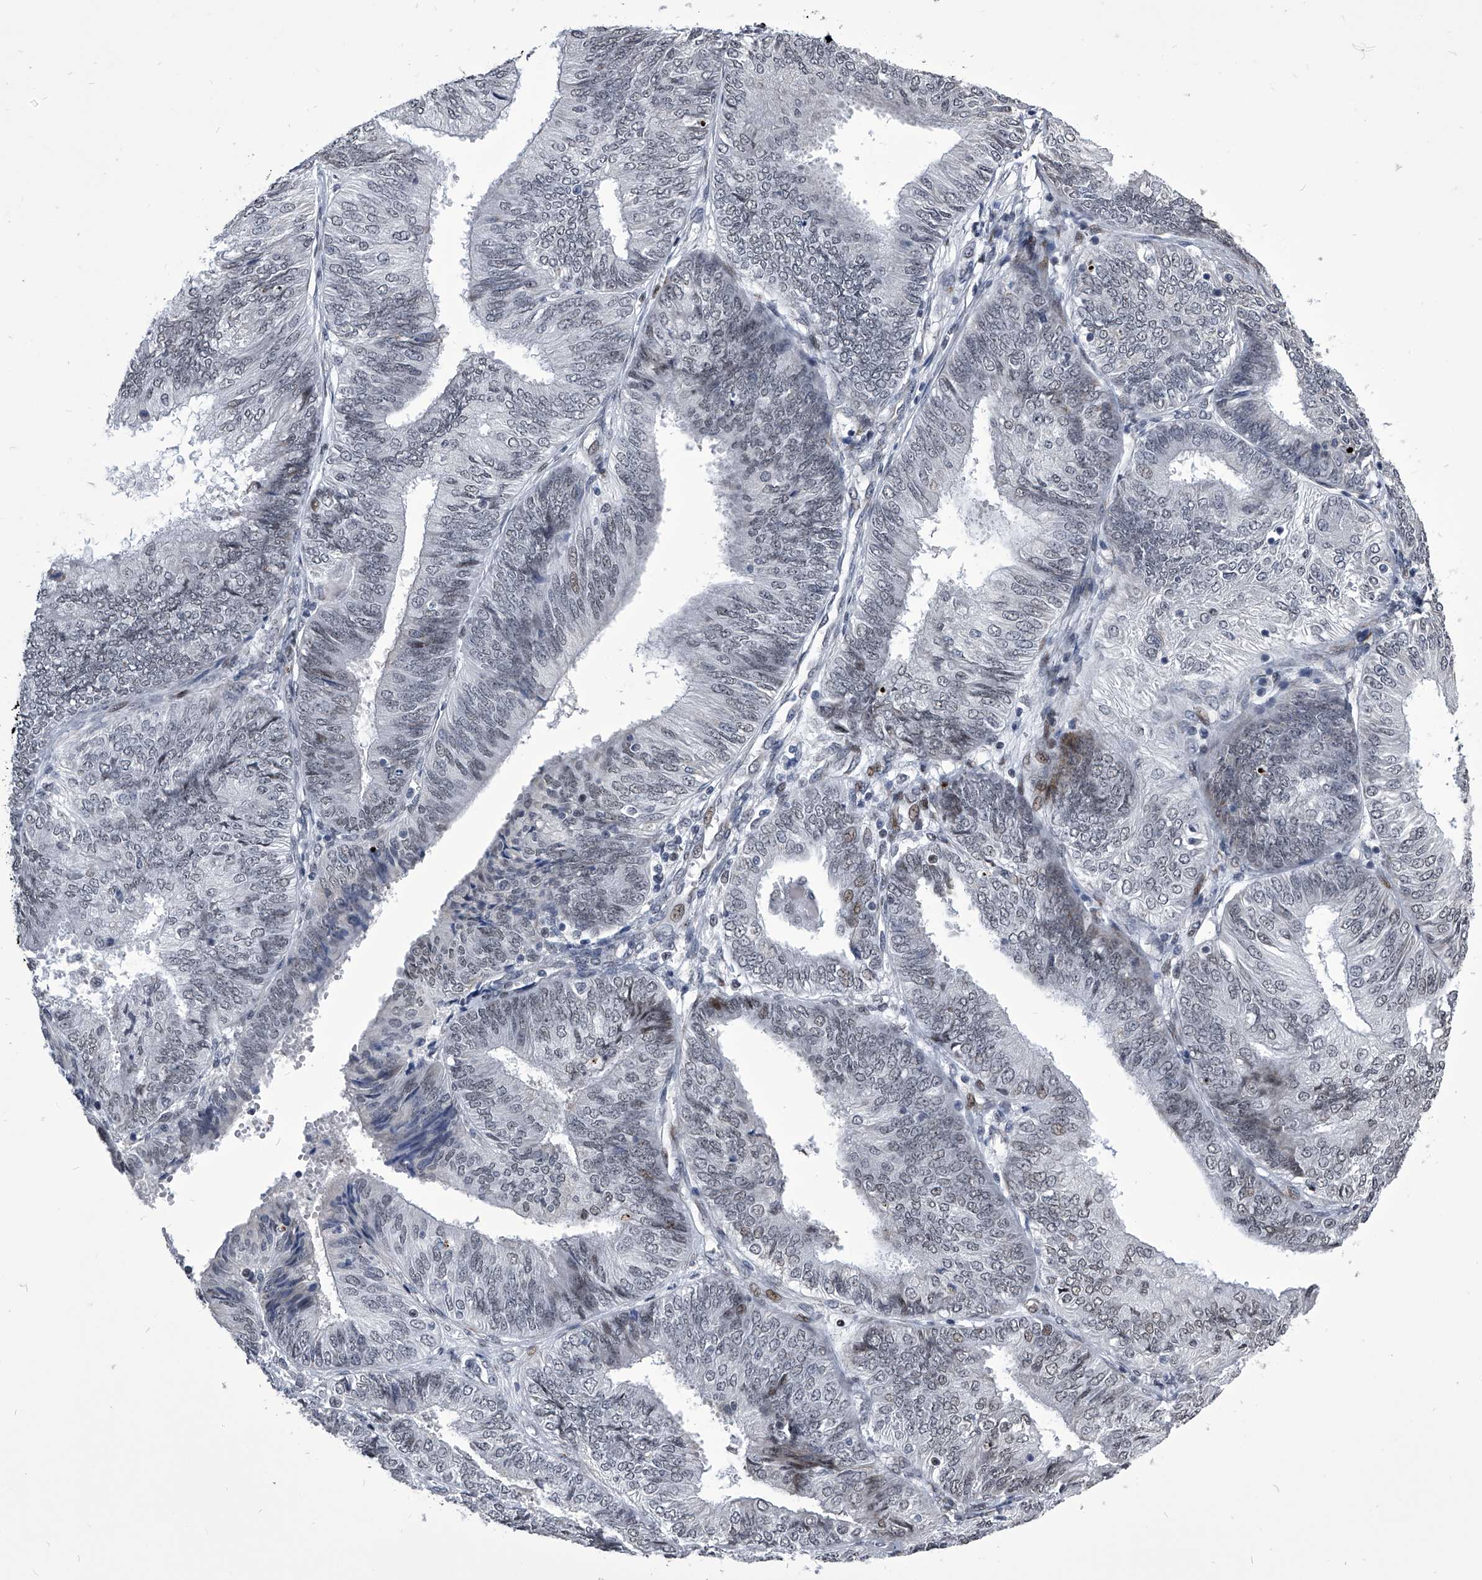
{"staining": {"intensity": "weak", "quantity": "<25%", "location": "nuclear"}, "tissue": "endometrial cancer", "cell_type": "Tumor cells", "image_type": "cancer", "snomed": [{"axis": "morphology", "description": "Adenocarcinoma, NOS"}, {"axis": "topography", "description": "Endometrium"}], "caption": "A histopathology image of adenocarcinoma (endometrial) stained for a protein shows no brown staining in tumor cells. The staining was performed using DAB to visualize the protein expression in brown, while the nuclei were stained in blue with hematoxylin (Magnification: 20x).", "gene": "CMTR1", "patient": {"sex": "female", "age": 58}}